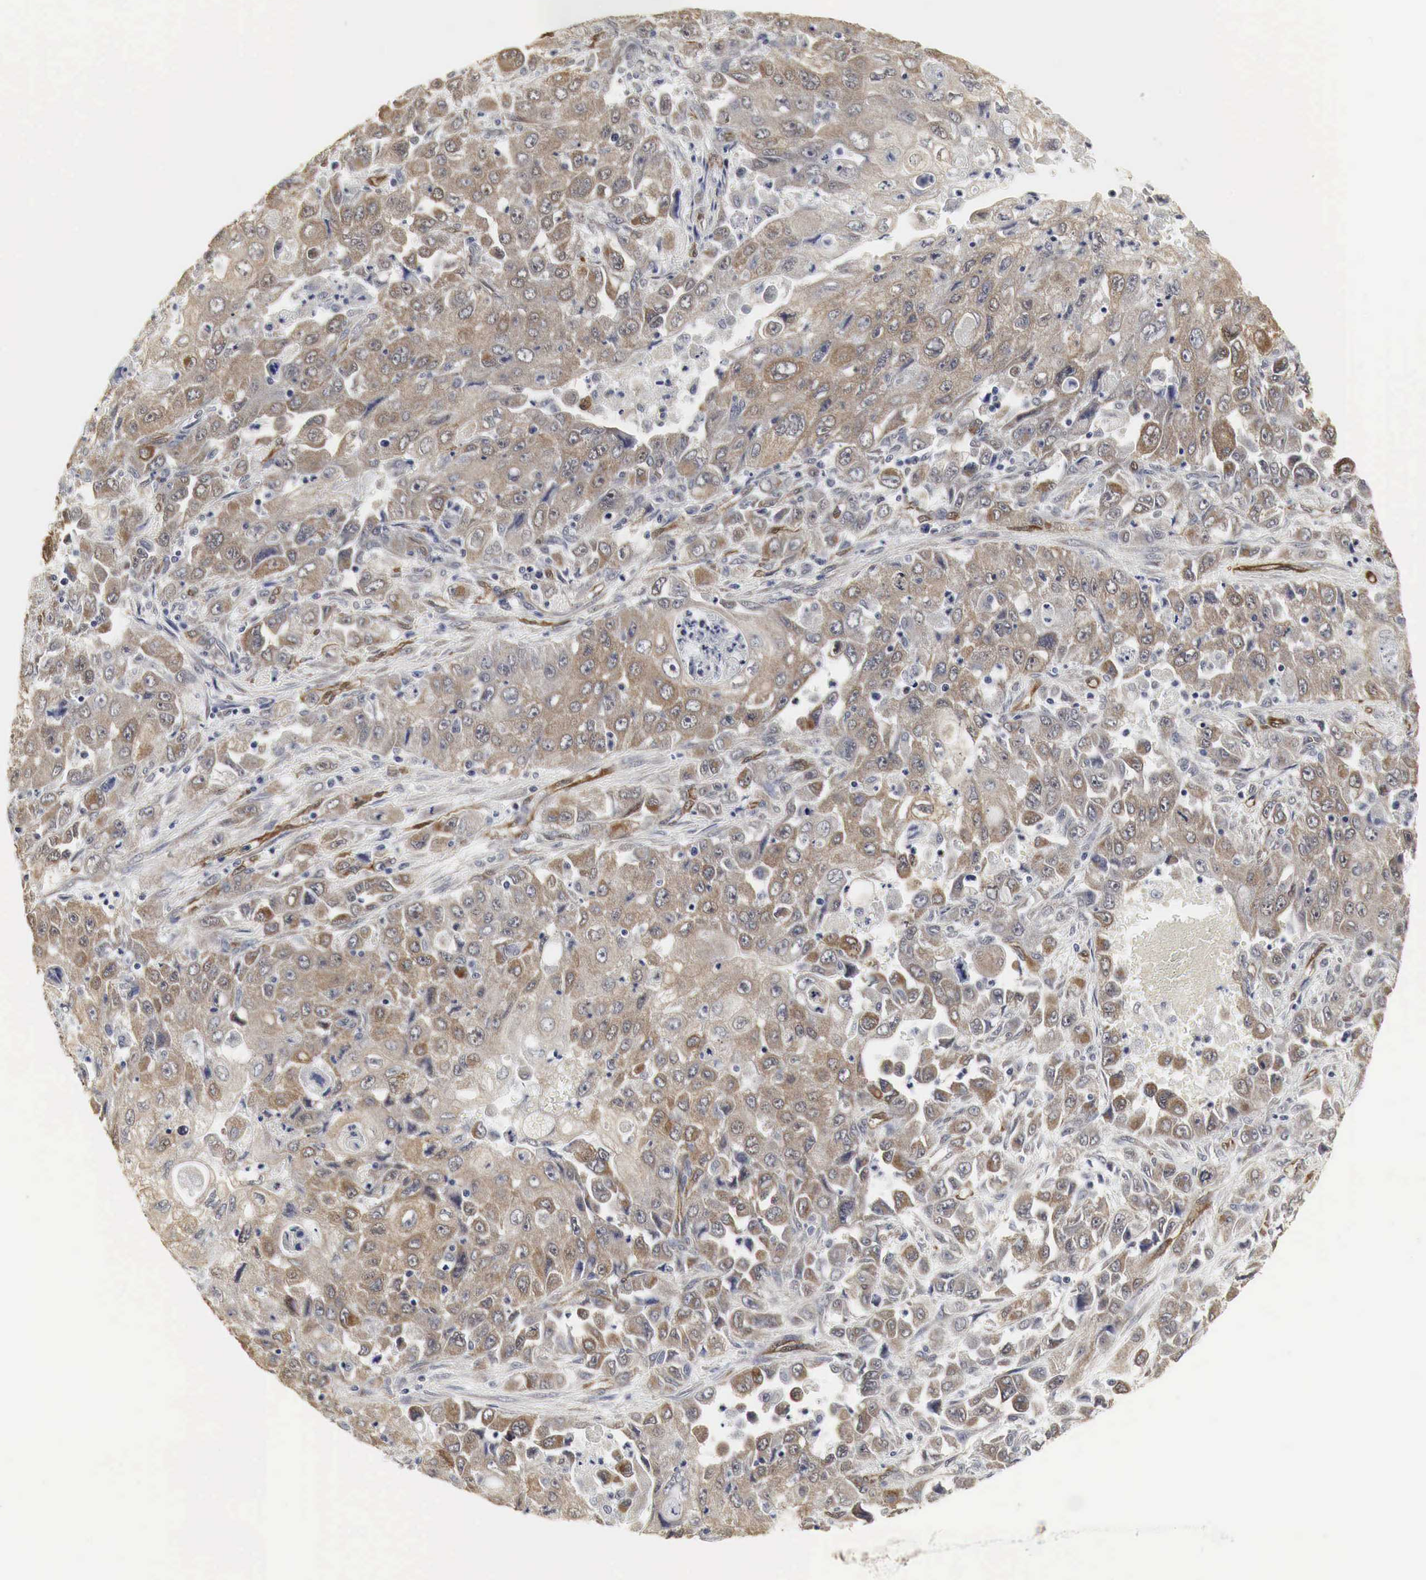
{"staining": {"intensity": "moderate", "quantity": ">75%", "location": "cytoplasmic/membranous"}, "tissue": "pancreatic cancer", "cell_type": "Tumor cells", "image_type": "cancer", "snomed": [{"axis": "morphology", "description": "Adenocarcinoma, NOS"}, {"axis": "topography", "description": "Pancreas"}], "caption": "Approximately >75% of tumor cells in human pancreatic cancer (adenocarcinoma) display moderate cytoplasmic/membranous protein staining as visualized by brown immunohistochemical staining.", "gene": "SPIN1", "patient": {"sex": "male", "age": 70}}